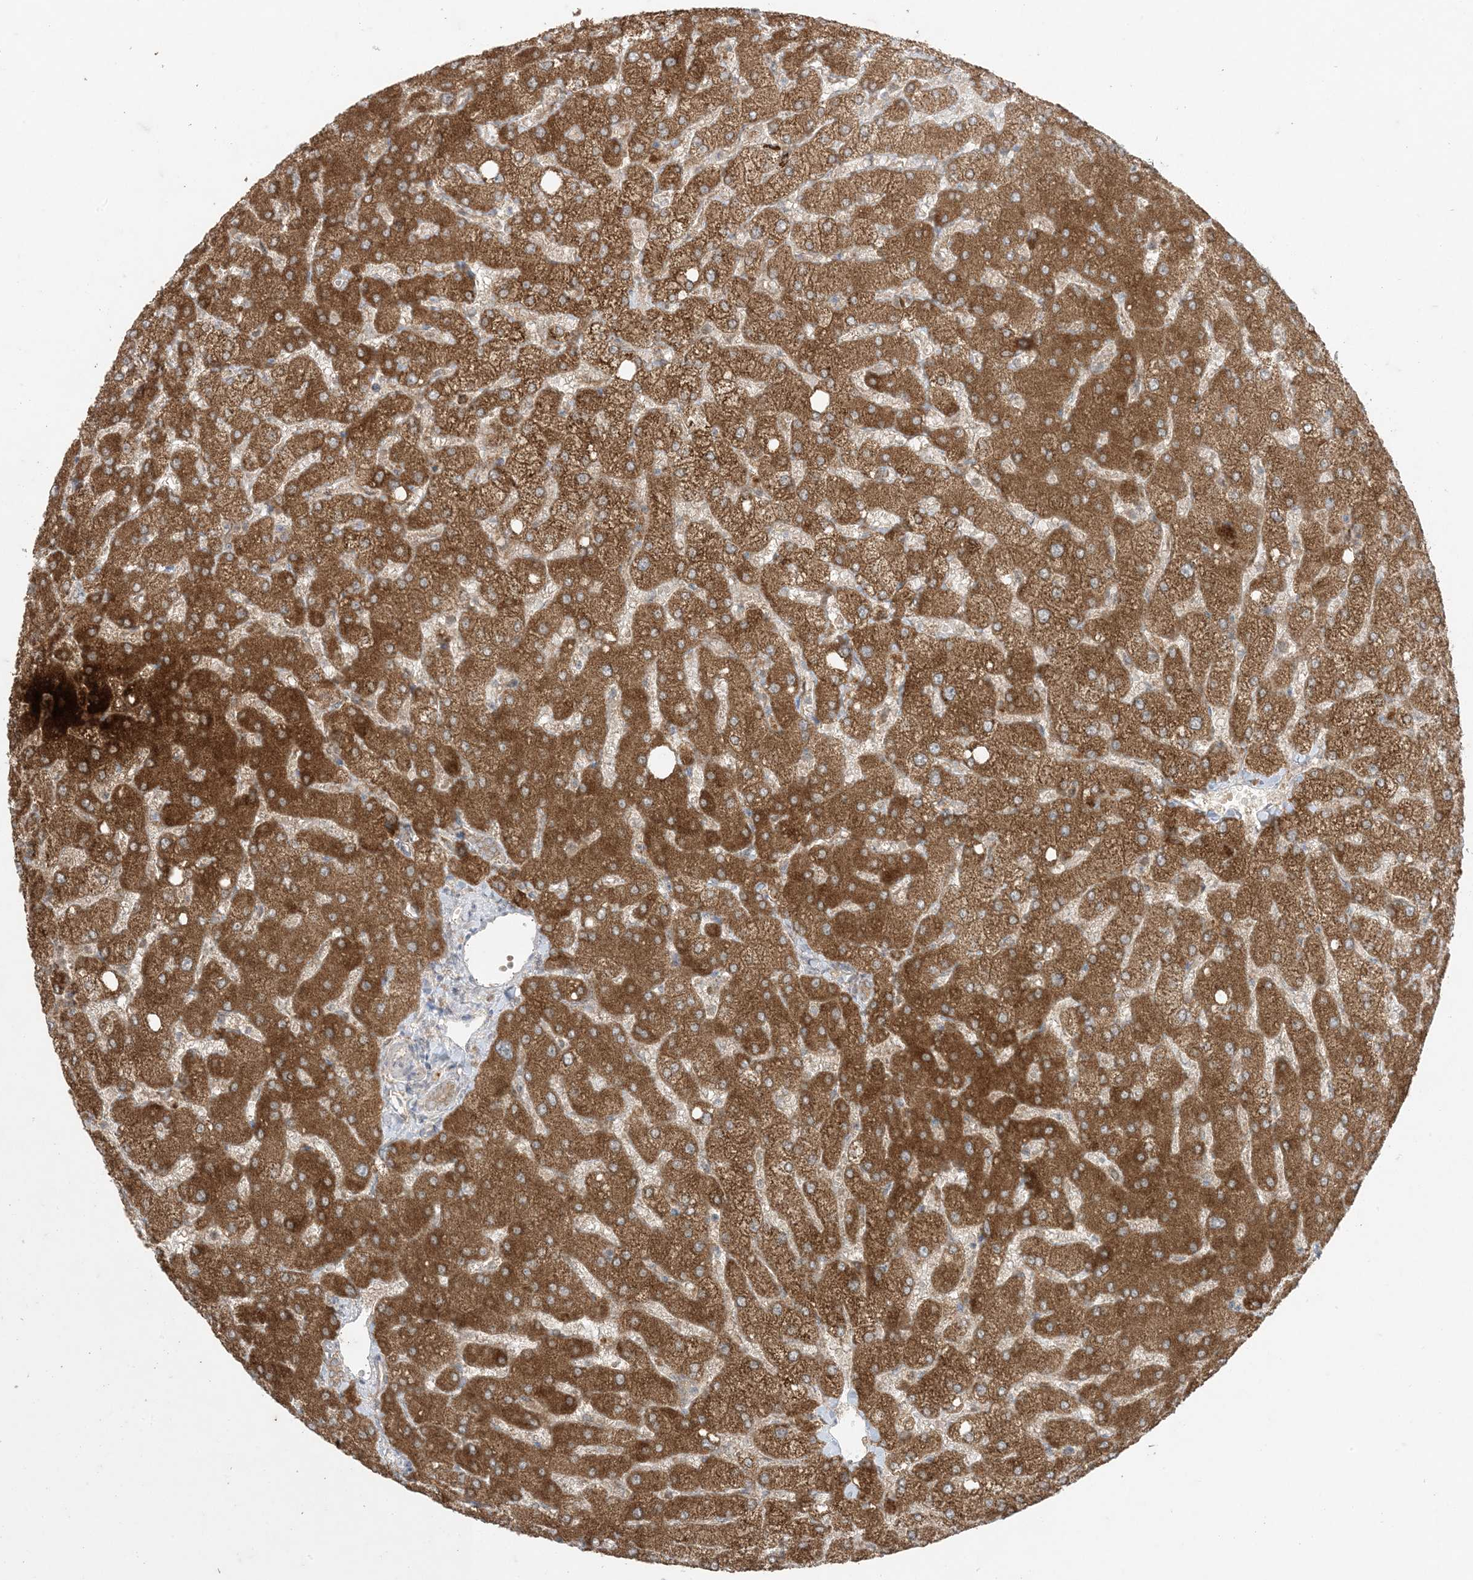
{"staining": {"intensity": "weak", "quantity": "<25%", "location": "cytoplasmic/membranous"}, "tissue": "liver", "cell_type": "Cholangiocytes", "image_type": "normal", "snomed": [{"axis": "morphology", "description": "Normal tissue, NOS"}, {"axis": "topography", "description": "Liver"}], "caption": "Immunohistochemical staining of benign liver demonstrates no significant positivity in cholangiocytes. The staining was performed using DAB to visualize the protein expression in brown, while the nuclei were stained in blue with hematoxylin (Magnification: 20x).", "gene": "ODC1", "patient": {"sex": "female", "age": 54}}